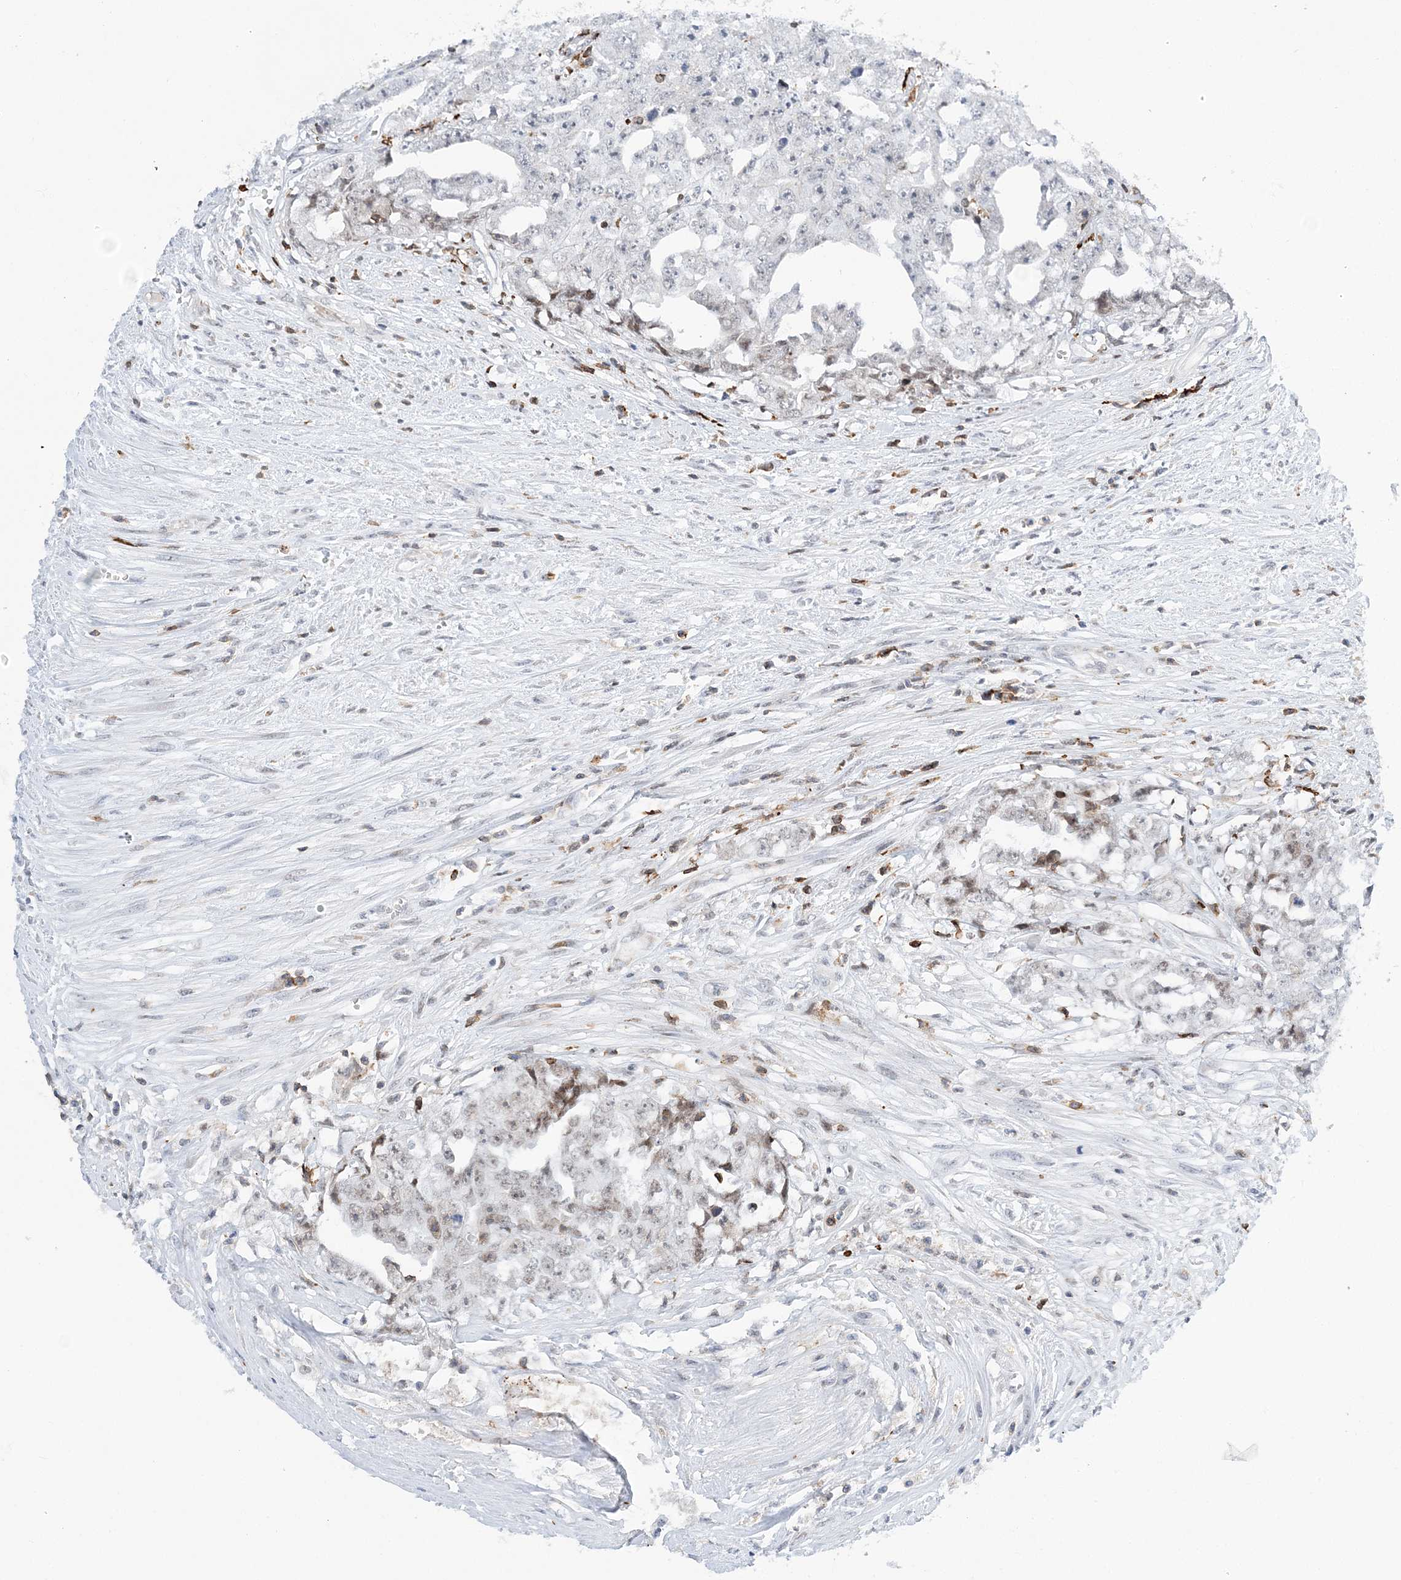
{"staining": {"intensity": "weak", "quantity": "25%-75%", "location": "nuclear"}, "tissue": "testis cancer", "cell_type": "Tumor cells", "image_type": "cancer", "snomed": [{"axis": "morphology", "description": "Seminoma, NOS"}, {"axis": "morphology", "description": "Carcinoma, Embryonal, NOS"}, {"axis": "topography", "description": "Testis"}], "caption": "Tumor cells demonstrate low levels of weak nuclear expression in approximately 25%-75% of cells in human testis cancer. (DAB IHC, brown staining for protein, blue staining for nuclei).", "gene": "PRMT9", "patient": {"sex": "male", "age": 43}}